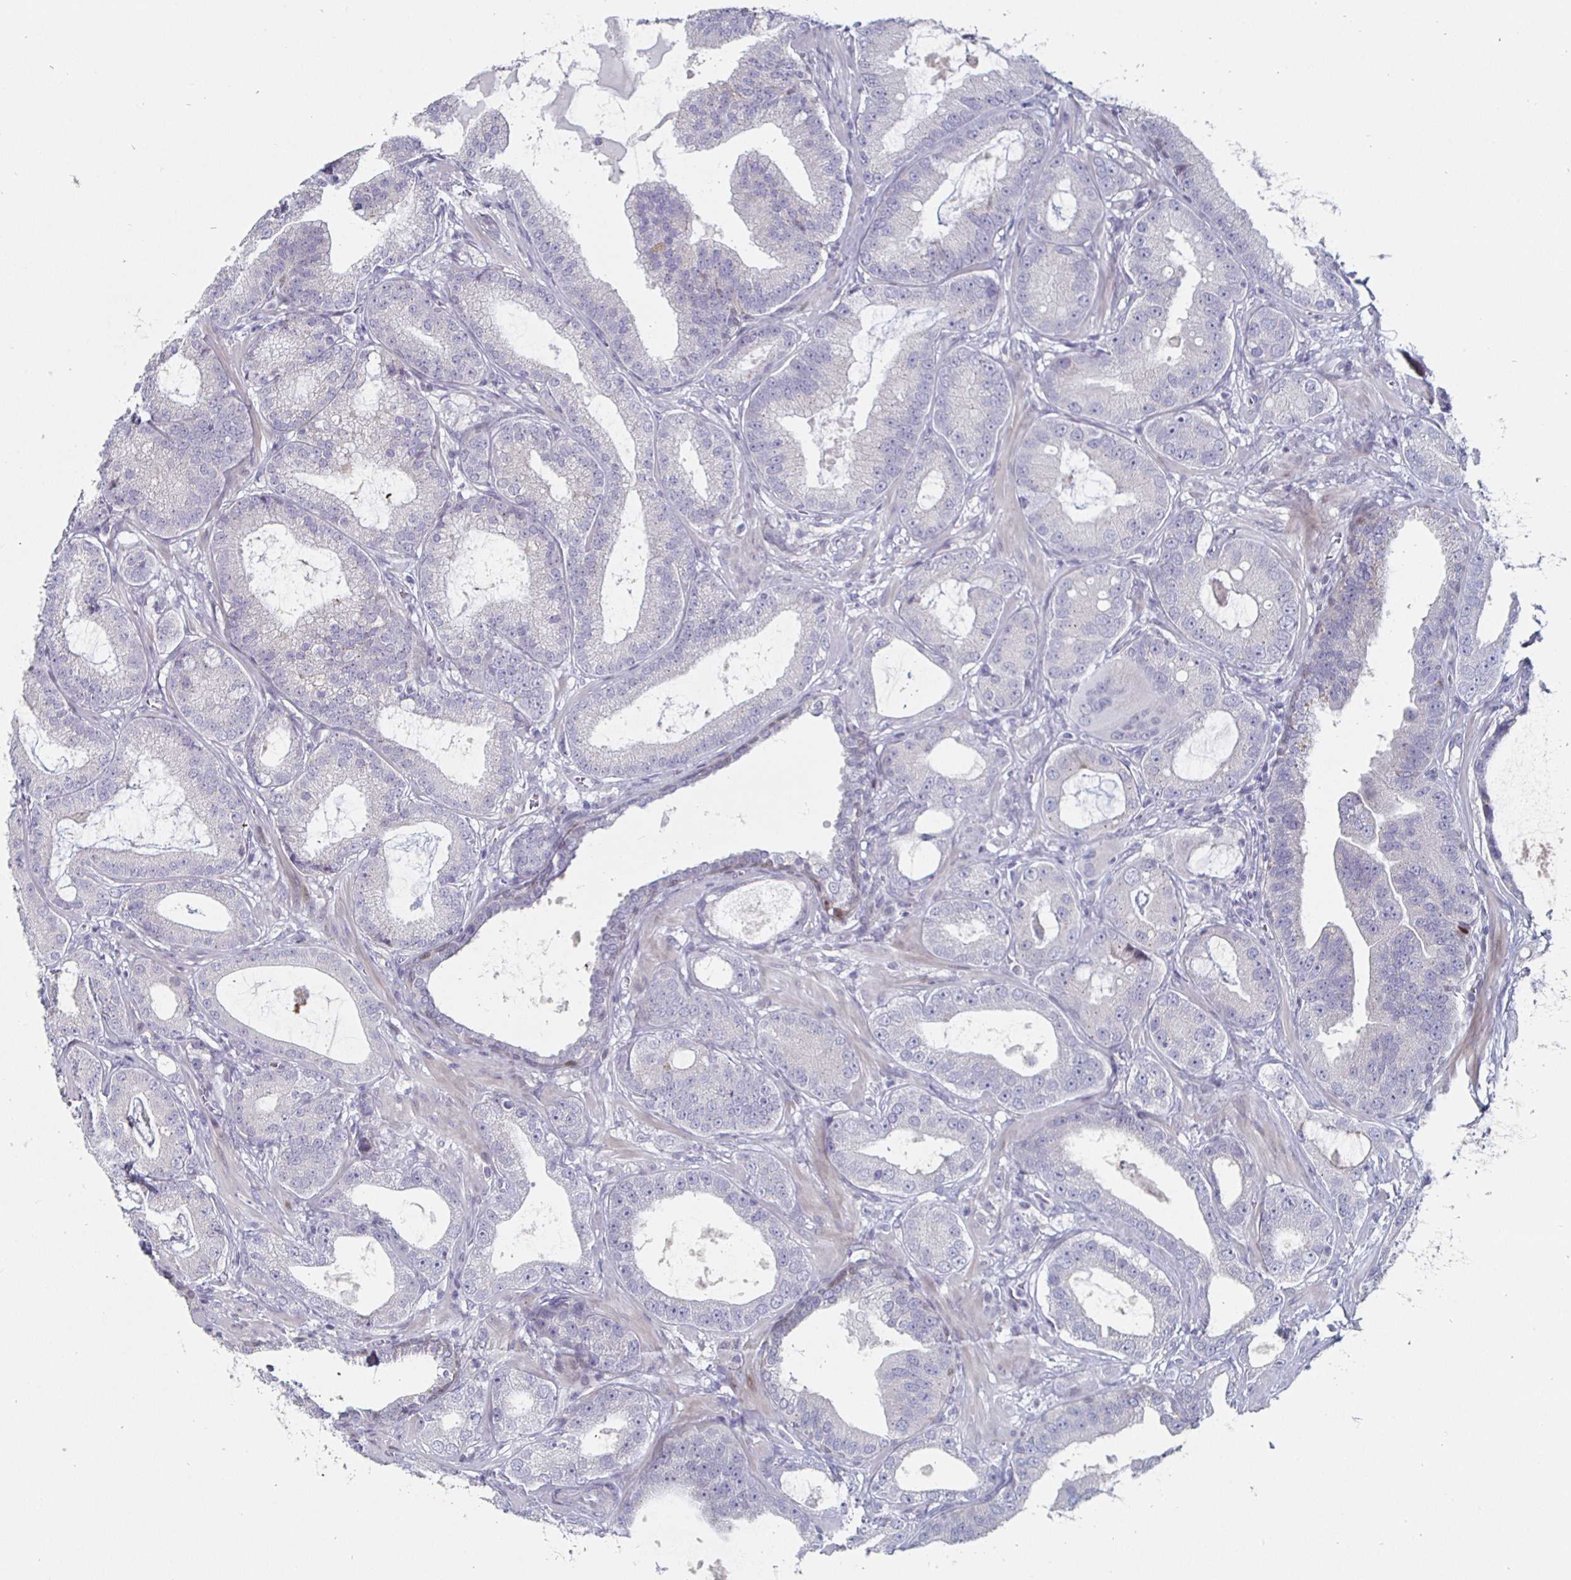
{"staining": {"intensity": "negative", "quantity": "none", "location": "none"}, "tissue": "prostate cancer", "cell_type": "Tumor cells", "image_type": "cancer", "snomed": [{"axis": "morphology", "description": "Adenocarcinoma, High grade"}, {"axis": "topography", "description": "Prostate"}], "caption": "The immunohistochemistry (IHC) micrograph has no significant positivity in tumor cells of prostate adenocarcinoma (high-grade) tissue.", "gene": "DMRTB1", "patient": {"sex": "male", "age": 65}}